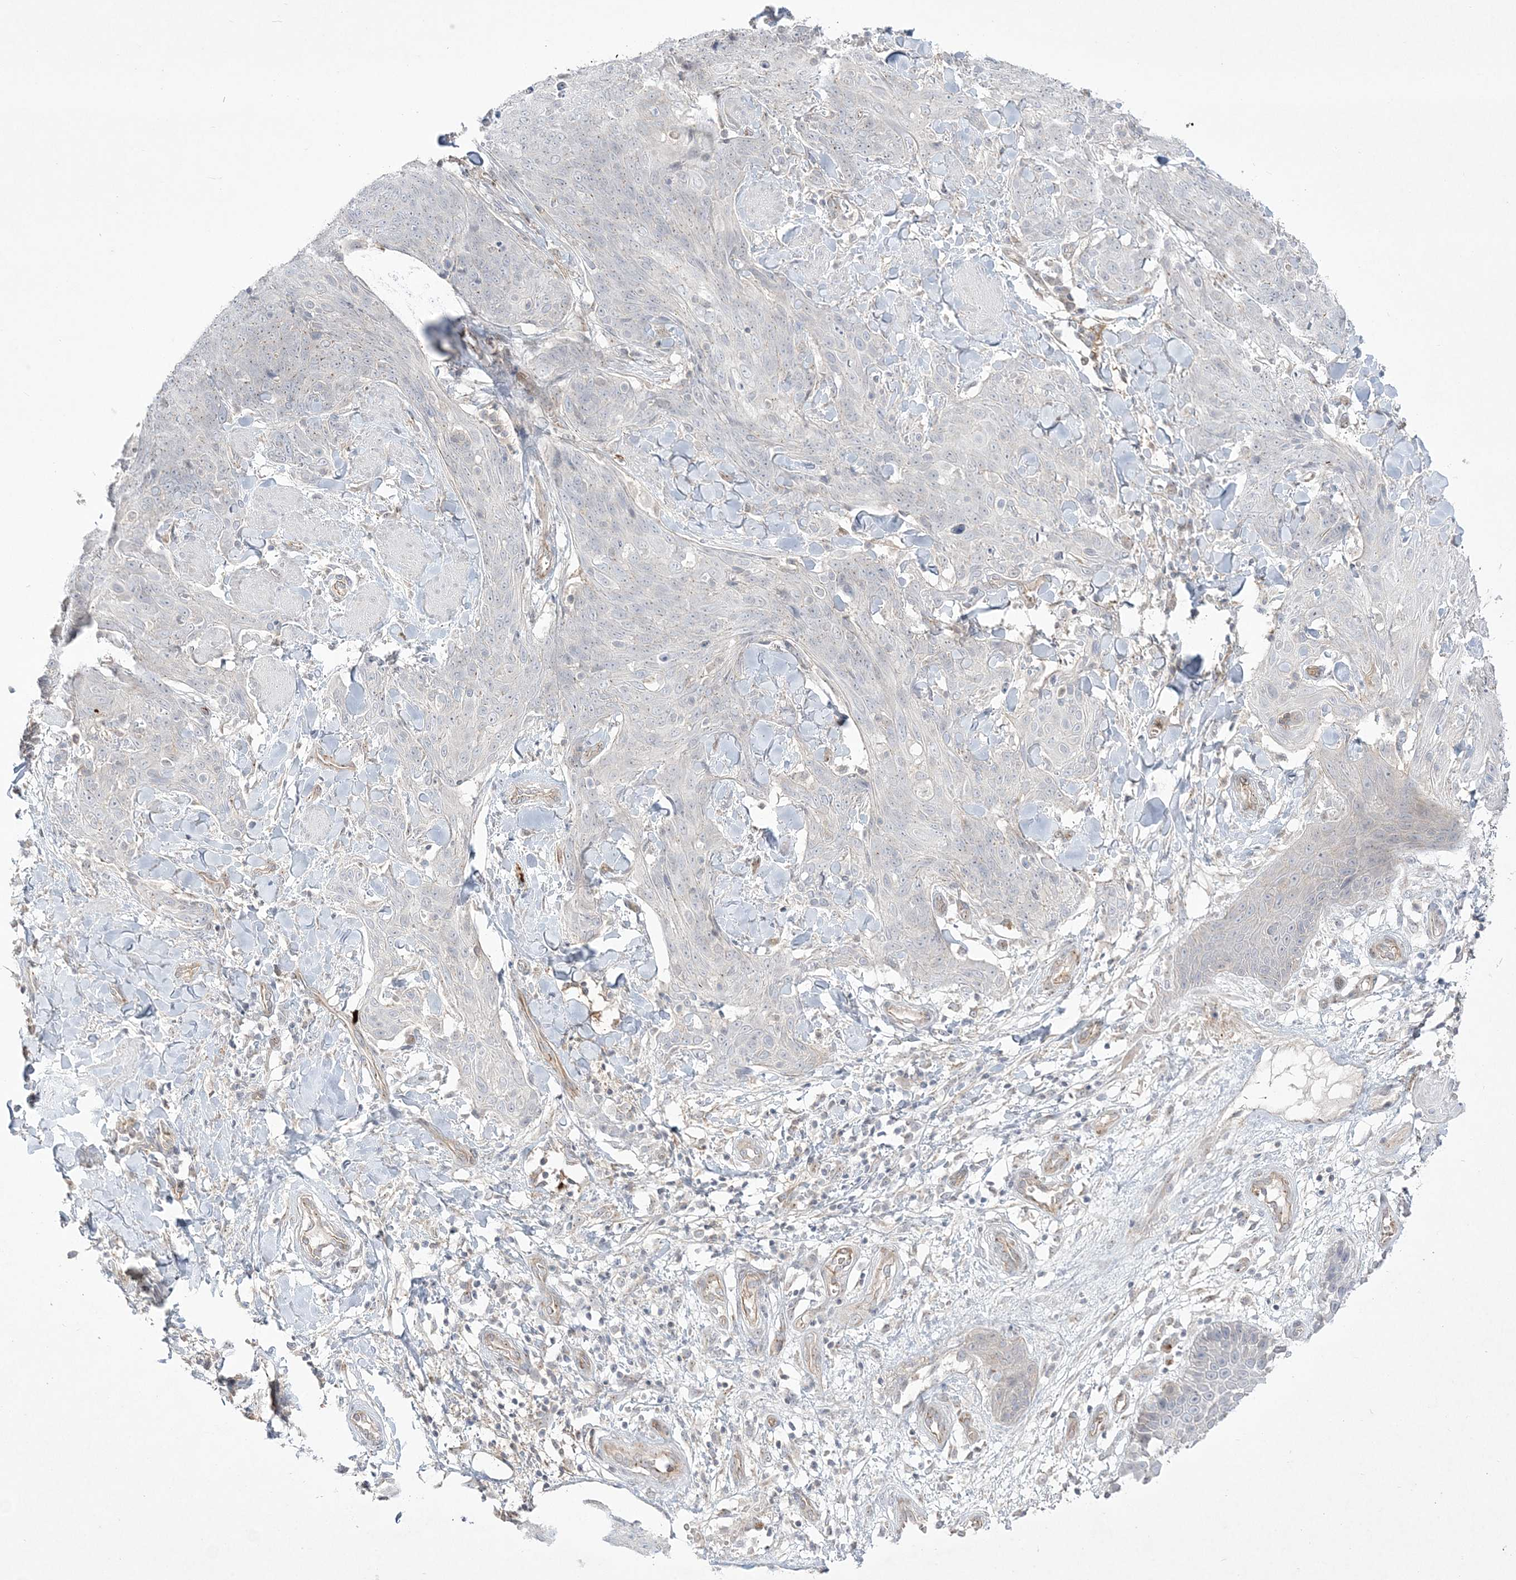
{"staining": {"intensity": "negative", "quantity": "none", "location": "none"}, "tissue": "skin cancer", "cell_type": "Tumor cells", "image_type": "cancer", "snomed": [{"axis": "morphology", "description": "Squamous cell carcinoma, NOS"}, {"axis": "topography", "description": "Skin"}, {"axis": "topography", "description": "Vulva"}], "caption": "Protein analysis of skin cancer demonstrates no significant staining in tumor cells.", "gene": "ADAMTS12", "patient": {"sex": "female", "age": 85}}